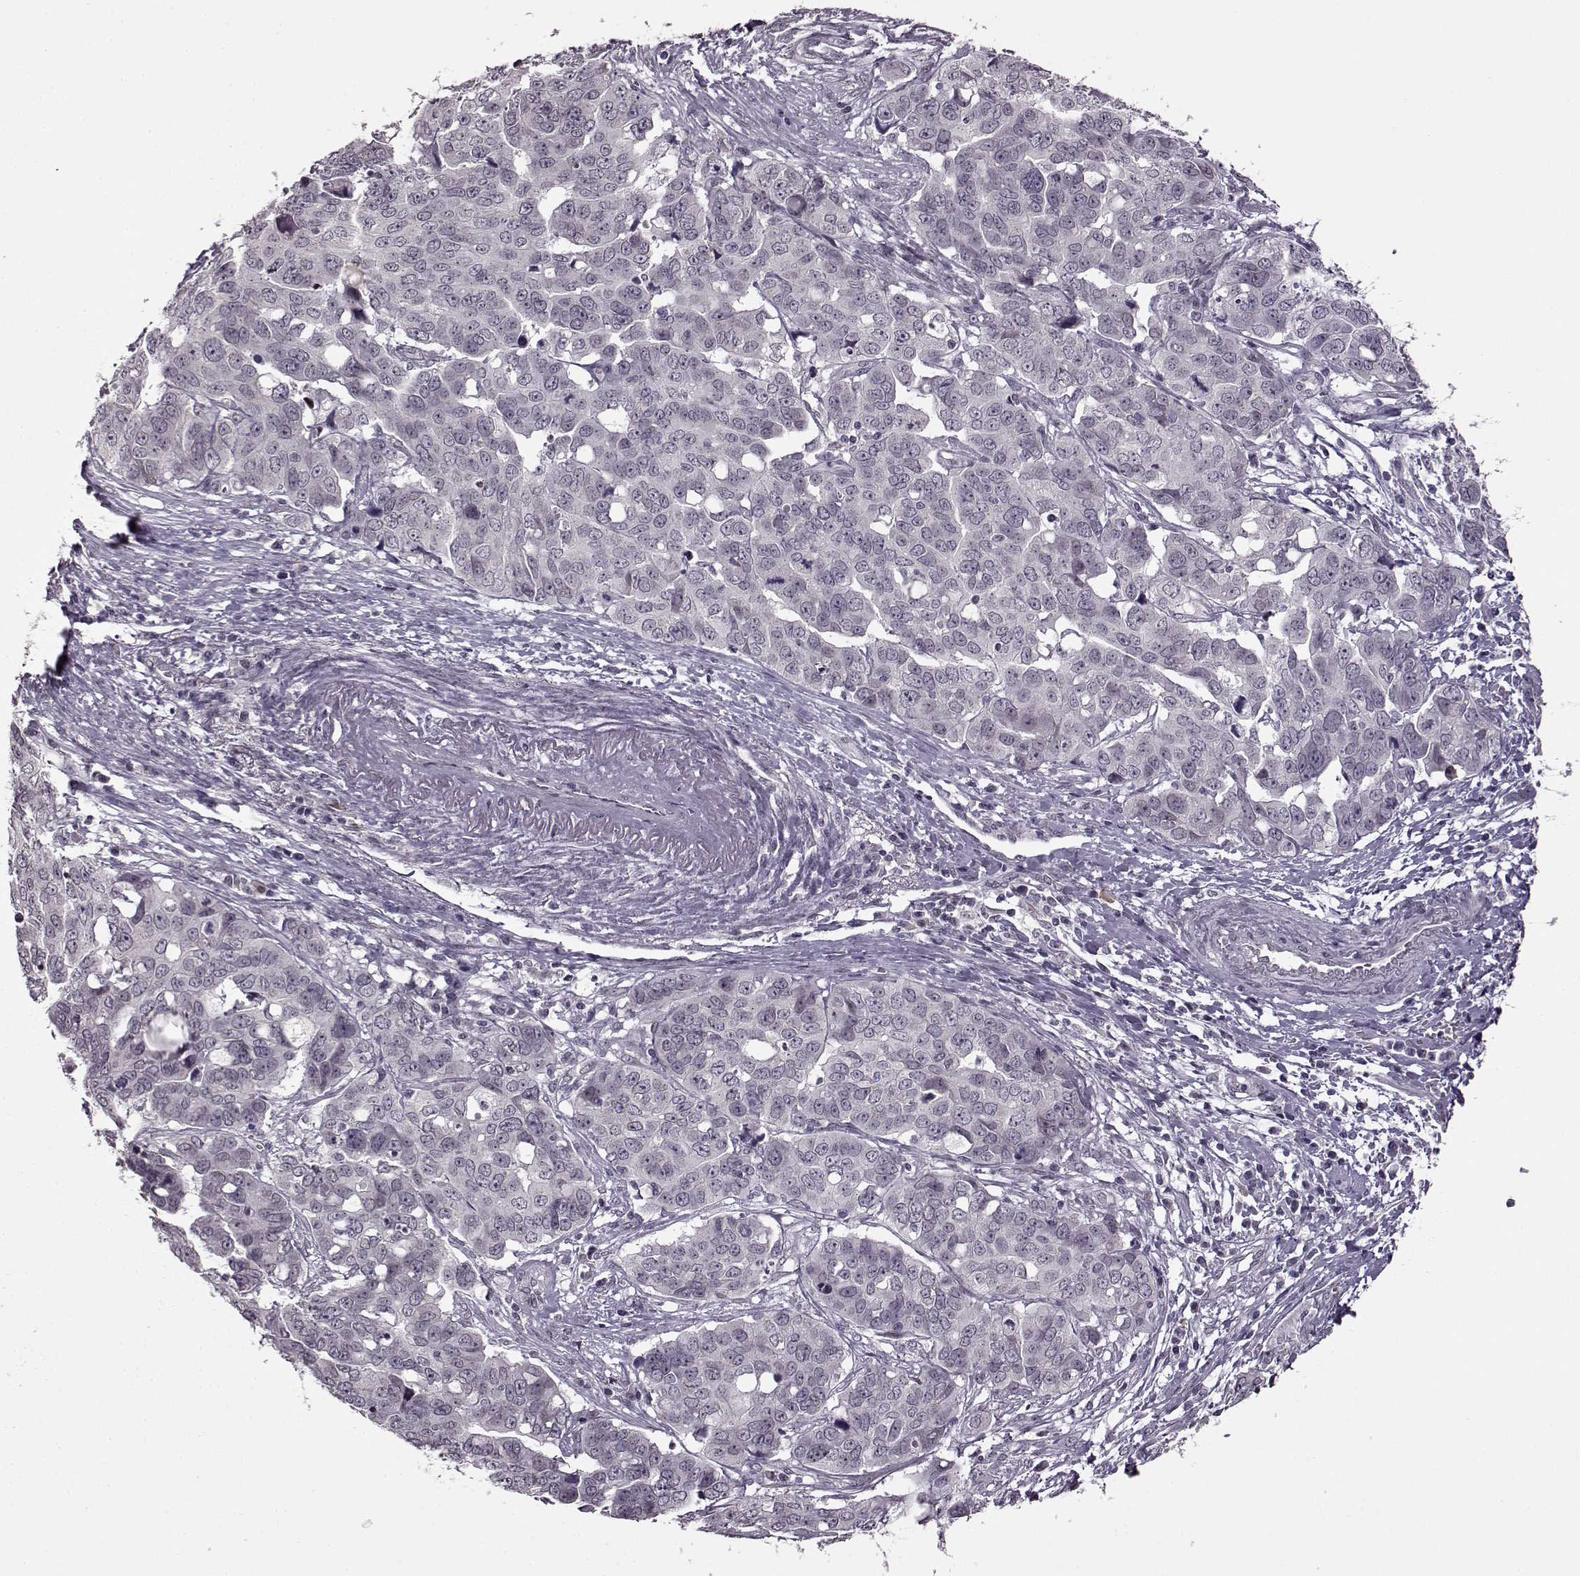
{"staining": {"intensity": "negative", "quantity": "none", "location": "none"}, "tissue": "ovarian cancer", "cell_type": "Tumor cells", "image_type": "cancer", "snomed": [{"axis": "morphology", "description": "Carcinoma, endometroid"}, {"axis": "topography", "description": "Ovary"}], "caption": "Immunohistochemistry histopathology image of neoplastic tissue: human endometroid carcinoma (ovarian) stained with DAB (3,3'-diaminobenzidine) reveals no significant protein expression in tumor cells. (DAB (3,3'-diaminobenzidine) immunohistochemistry with hematoxylin counter stain).", "gene": "STX1B", "patient": {"sex": "female", "age": 78}}